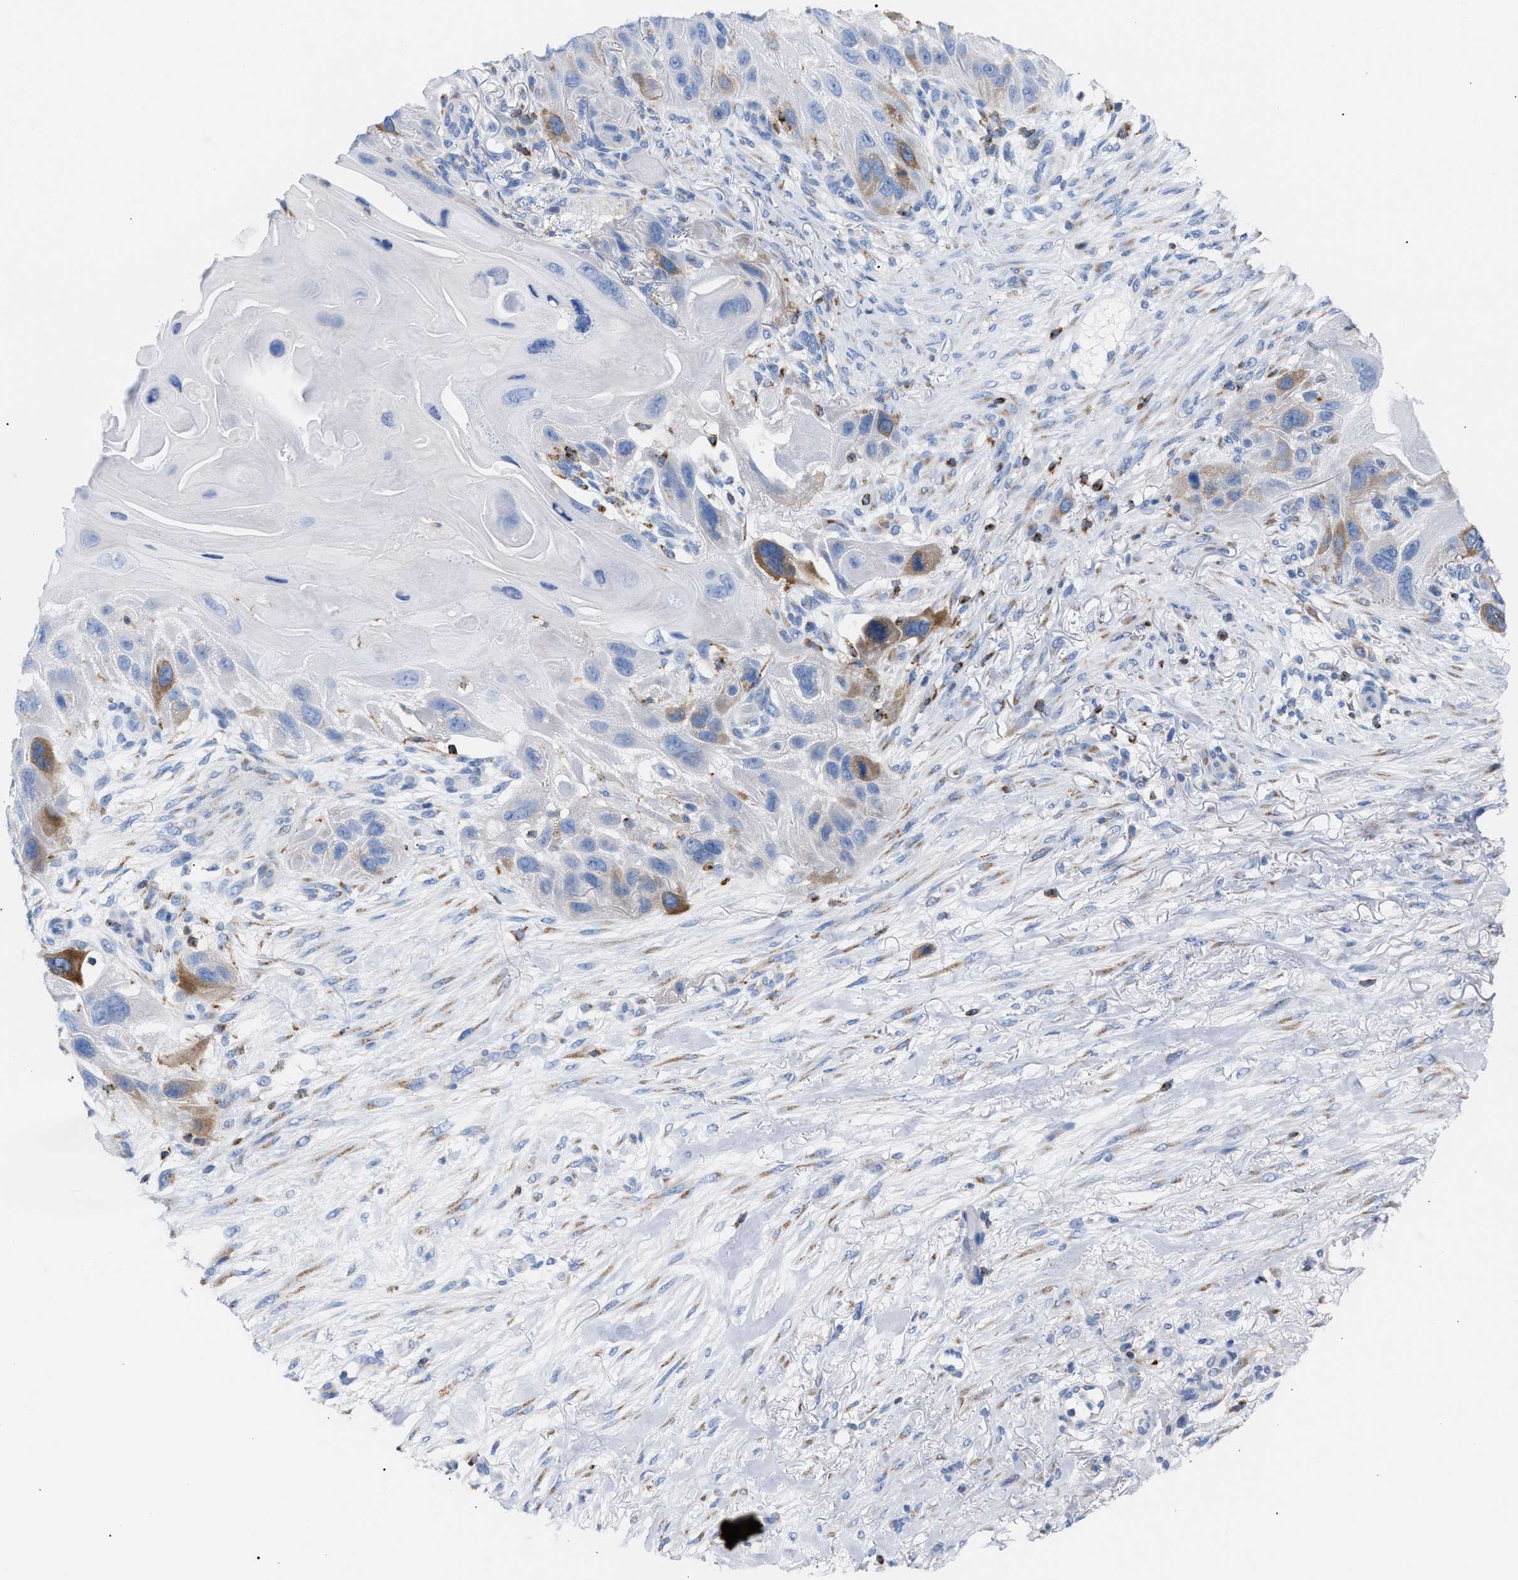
{"staining": {"intensity": "moderate", "quantity": "<25%", "location": "cytoplasmic/membranous"}, "tissue": "skin cancer", "cell_type": "Tumor cells", "image_type": "cancer", "snomed": [{"axis": "morphology", "description": "Squamous cell carcinoma, NOS"}, {"axis": "topography", "description": "Skin"}], "caption": "Immunohistochemistry staining of skin squamous cell carcinoma, which reveals low levels of moderate cytoplasmic/membranous expression in approximately <25% of tumor cells indicating moderate cytoplasmic/membranous protein staining. The staining was performed using DAB (3,3'-diaminobenzidine) (brown) for protein detection and nuclei were counterstained in hematoxylin (blue).", "gene": "TACC3", "patient": {"sex": "female", "age": 77}}